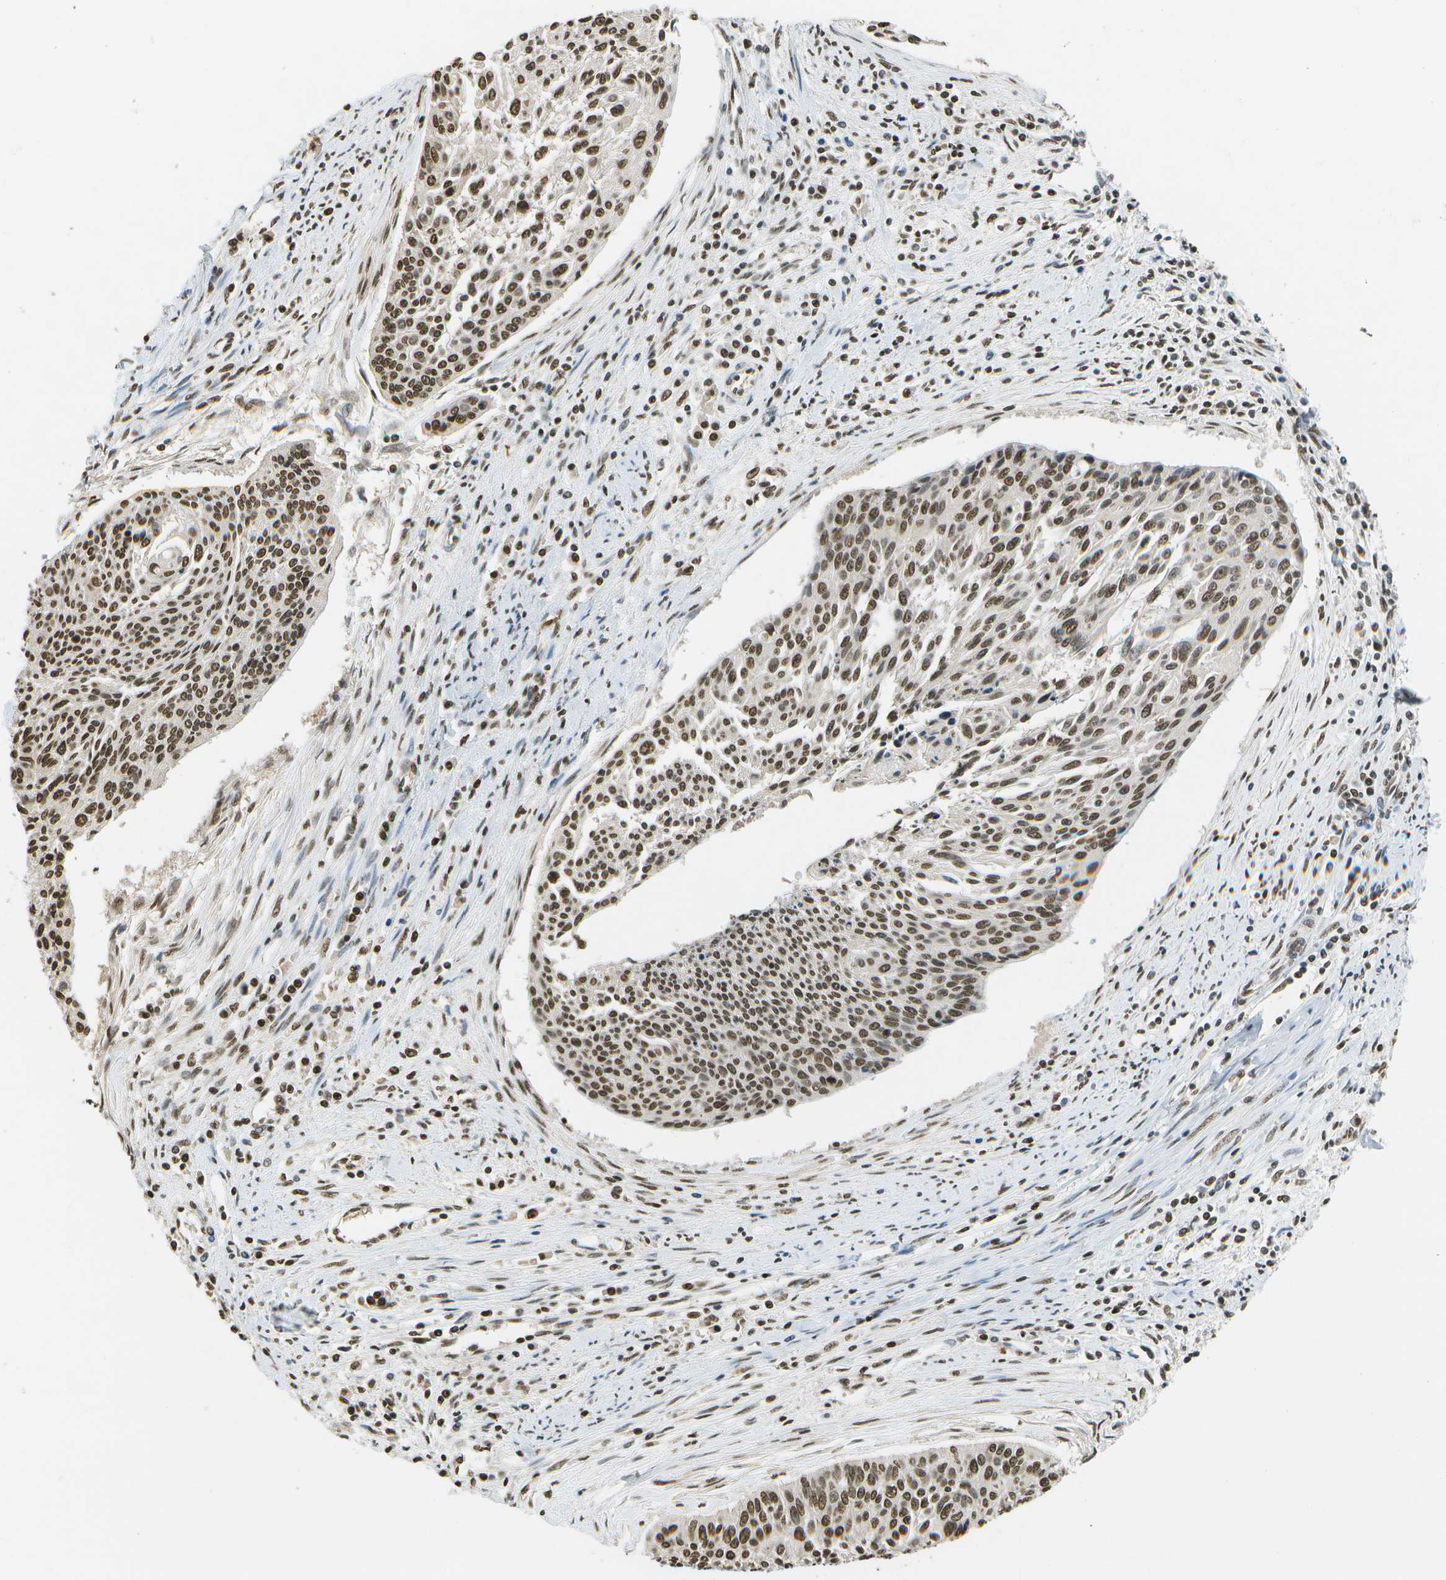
{"staining": {"intensity": "moderate", "quantity": ">75%", "location": "nuclear"}, "tissue": "cervical cancer", "cell_type": "Tumor cells", "image_type": "cancer", "snomed": [{"axis": "morphology", "description": "Squamous cell carcinoma, NOS"}, {"axis": "topography", "description": "Cervix"}], "caption": "Tumor cells exhibit medium levels of moderate nuclear staining in about >75% of cells in squamous cell carcinoma (cervical).", "gene": "ABL2", "patient": {"sex": "female", "age": 55}}